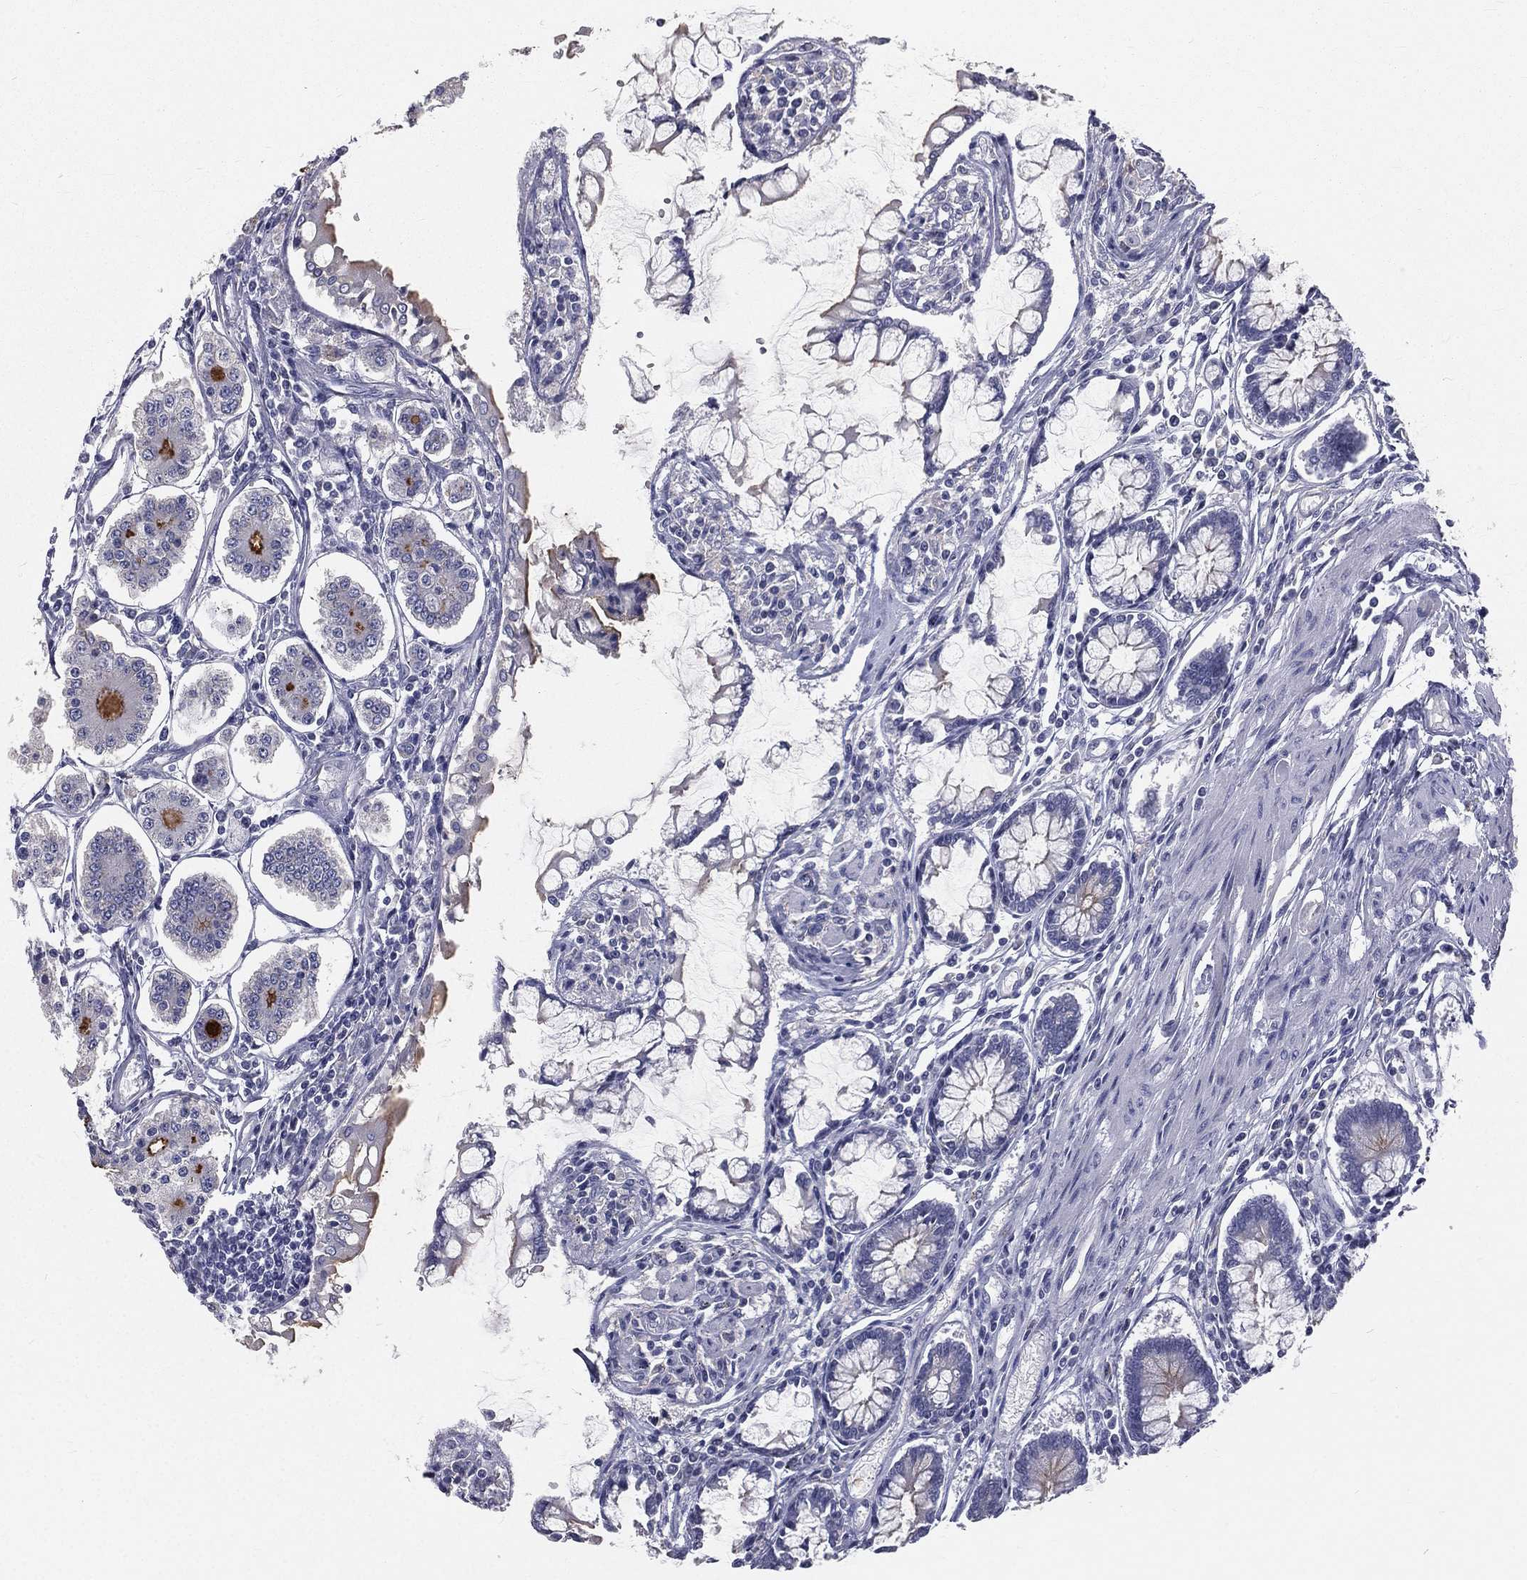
{"staining": {"intensity": "negative", "quantity": "none", "location": "none"}, "tissue": "carcinoid", "cell_type": "Tumor cells", "image_type": "cancer", "snomed": [{"axis": "morphology", "description": "Carcinoid, malignant, NOS"}, {"axis": "topography", "description": "Small intestine"}], "caption": "There is no significant positivity in tumor cells of malignant carcinoid.", "gene": "MUC13", "patient": {"sex": "female", "age": 65}}